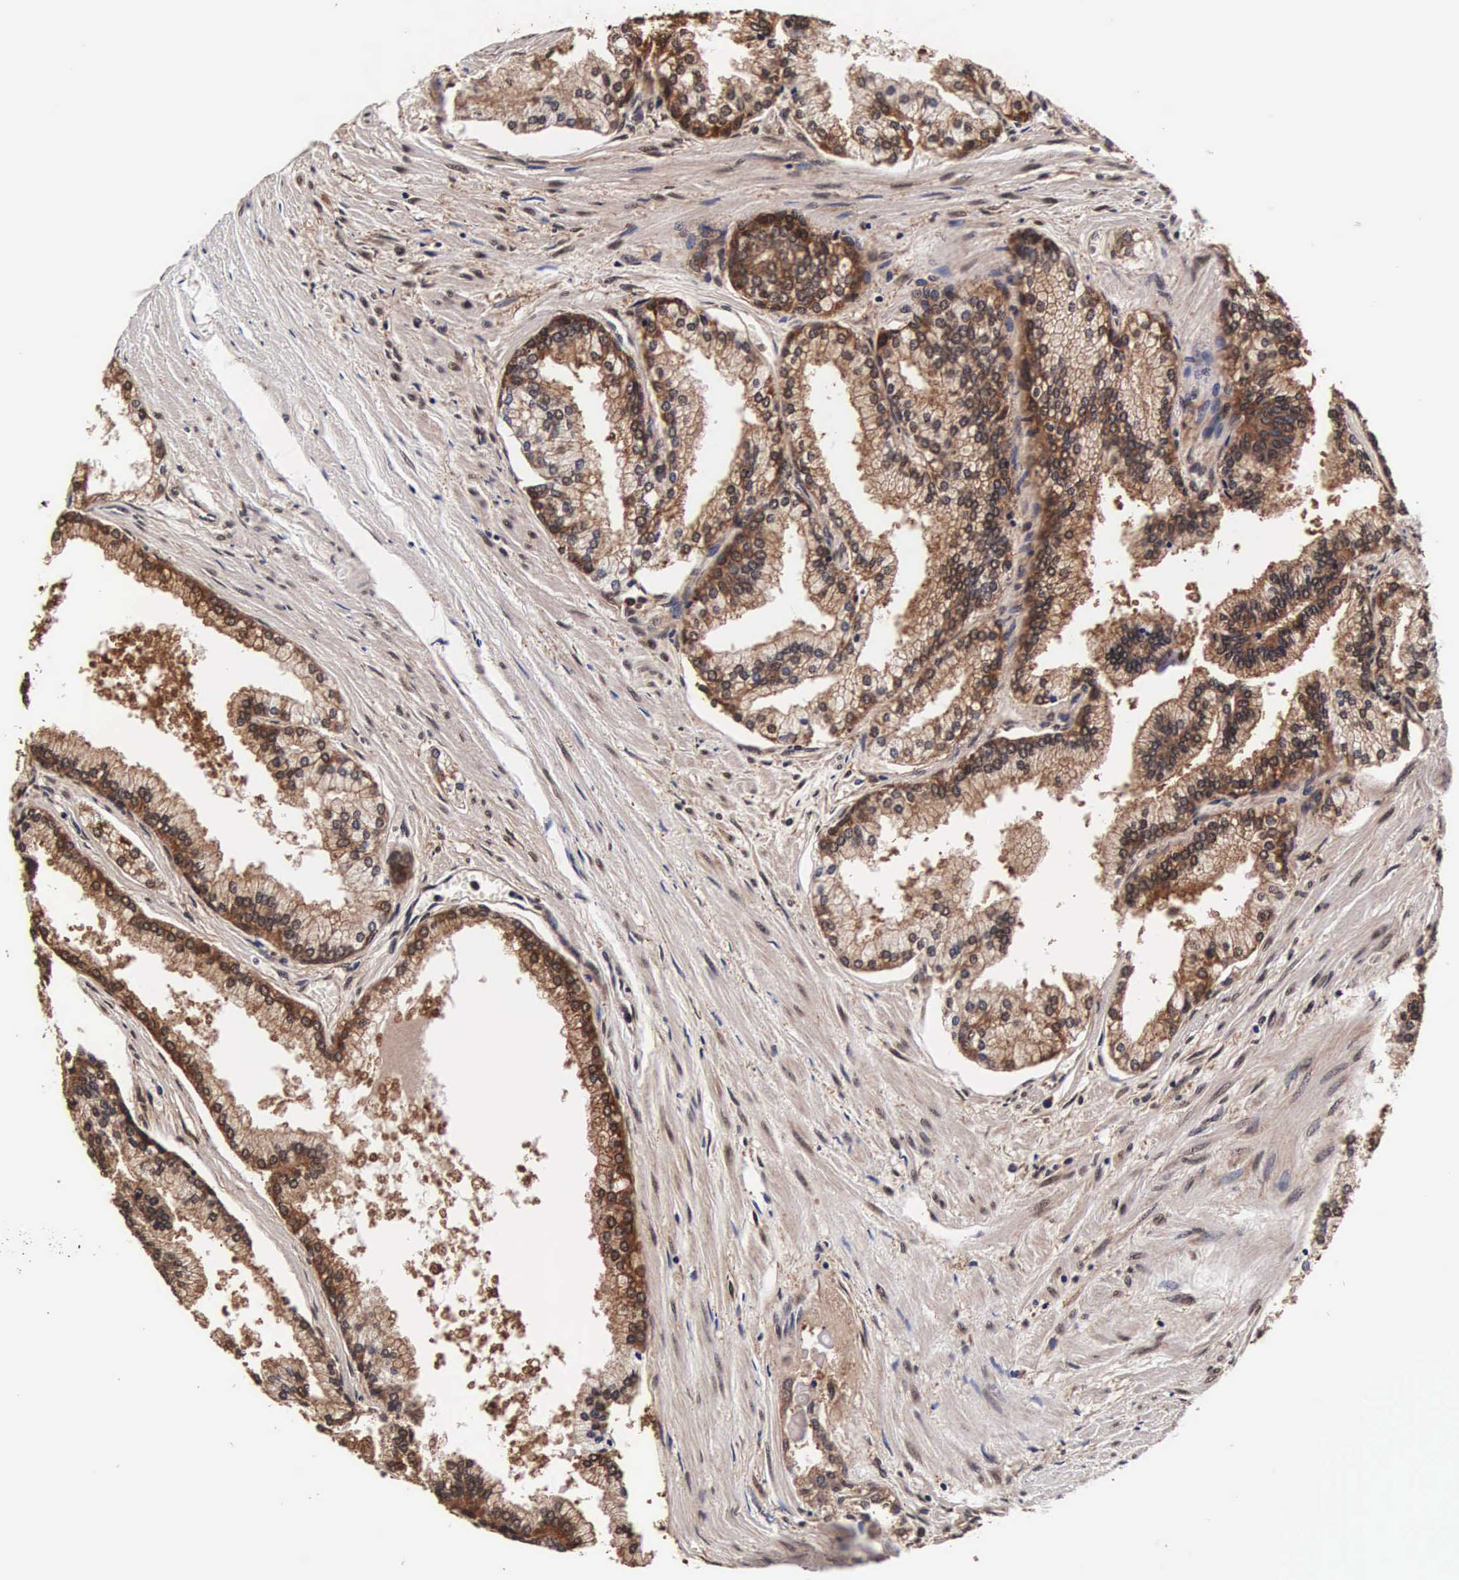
{"staining": {"intensity": "moderate", "quantity": ">75%", "location": "cytoplasmic/membranous,nuclear"}, "tissue": "prostate", "cell_type": "Glandular cells", "image_type": "normal", "snomed": [{"axis": "morphology", "description": "Normal tissue, NOS"}, {"axis": "topography", "description": "Prostate"}], "caption": "Protein staining of normal prostate exhibits moderate cytoplasmic/membranous,nuclear positivity in about >75% of glandular cells. (IHC, brightfield microscopy, high magnification).", "gene": "TECPR2", "patient": {"sex": "male", "age": 68}}